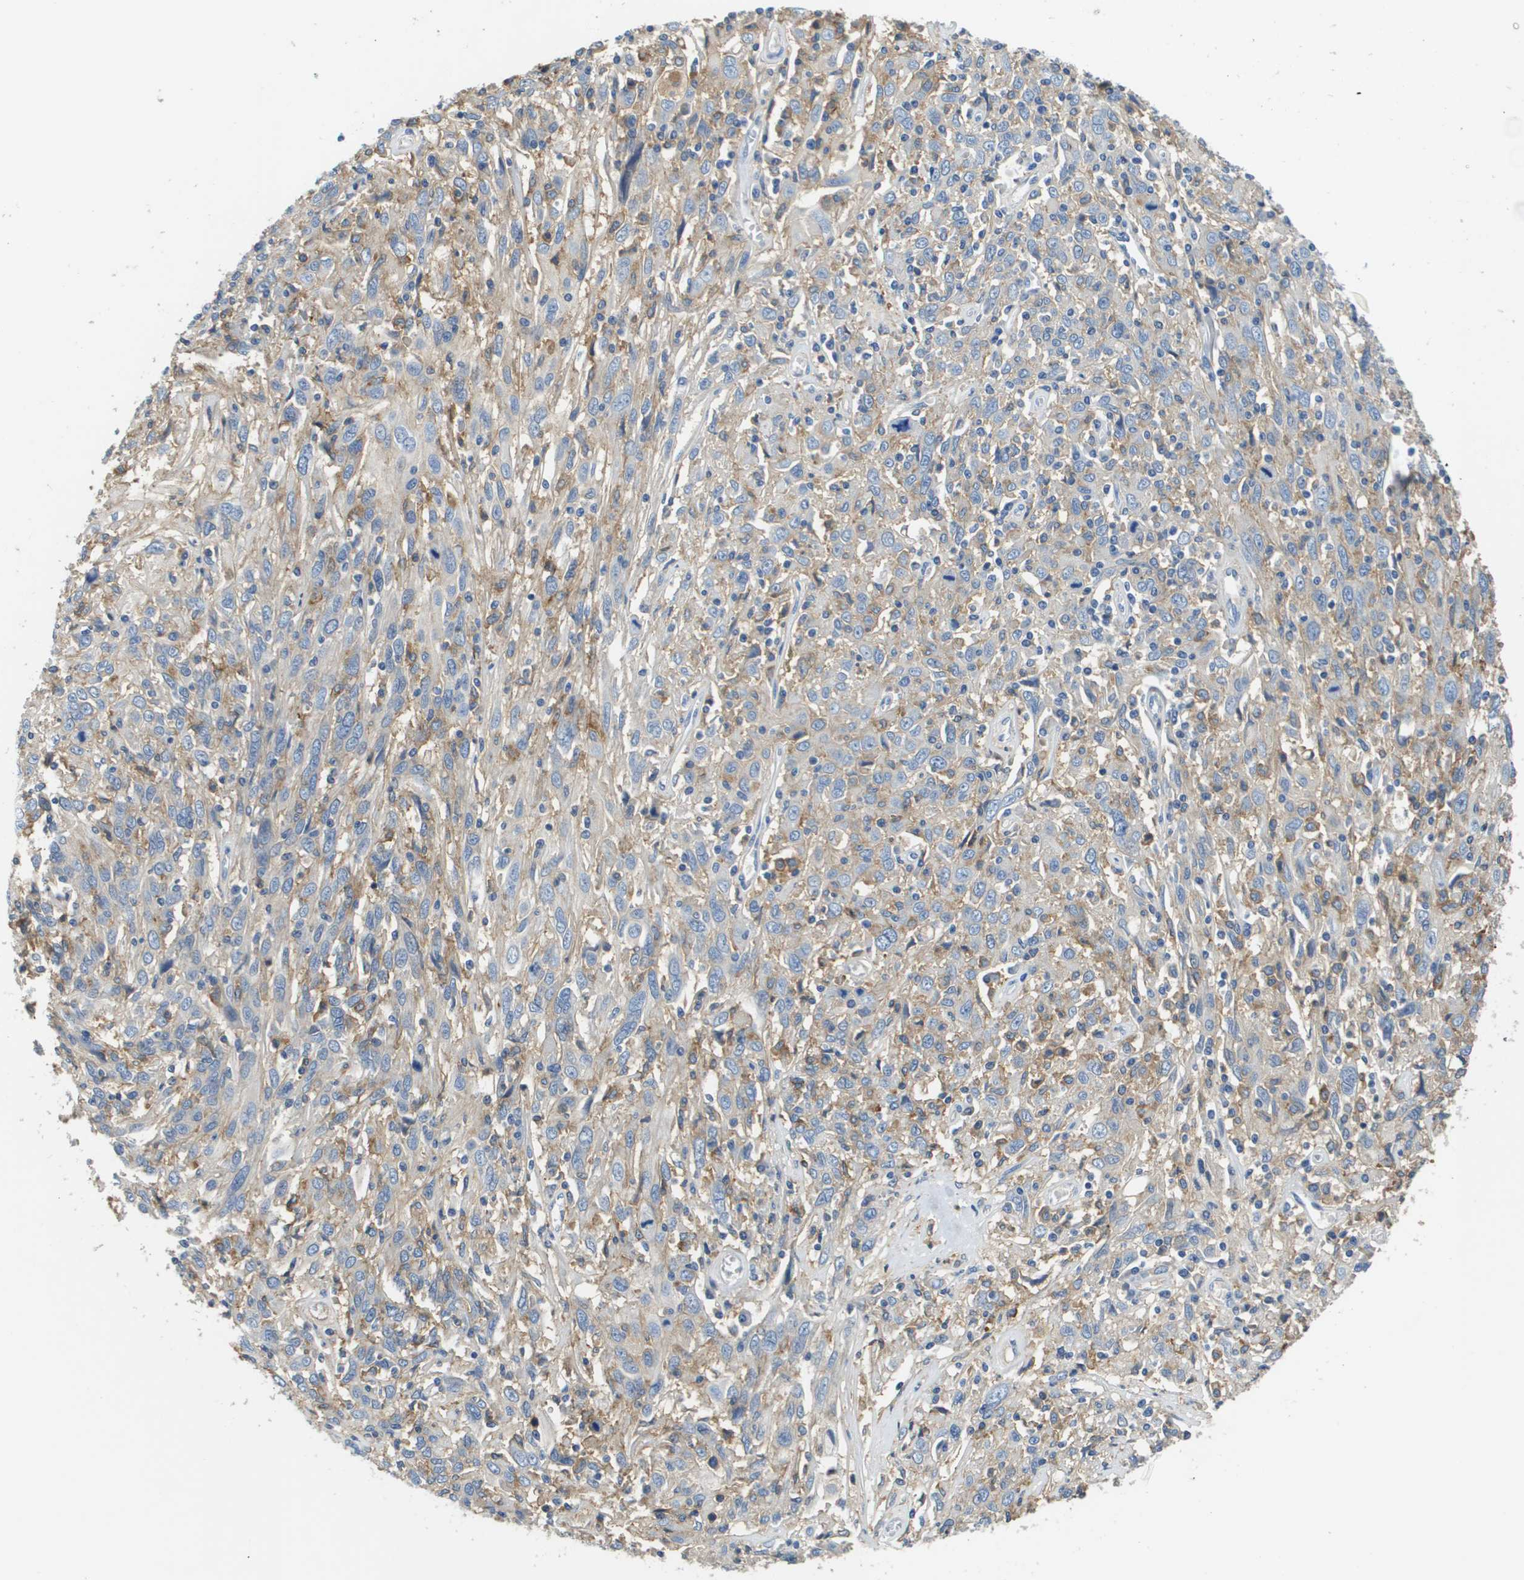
{"staining": {"intensity": "negative", "quantity": "none", "location": "none"}, "tissue": "cervical cancer", "cell_type": "Tumor cells", "image_type": "cancer", "snomed": [{"axis": "morphology", "description": "Squamous cell carcinoma, NOS"}, {"axis": "topography", "description": "Cervix"}], "caption": "IHC micrograph of human cervical cancer (squamous cell carcinoma) stained for a protein (brown), which reveals no positivity in tumor cells.", "gene": "SLC16A3", "patient": {"sex": "female", "age": 46}}